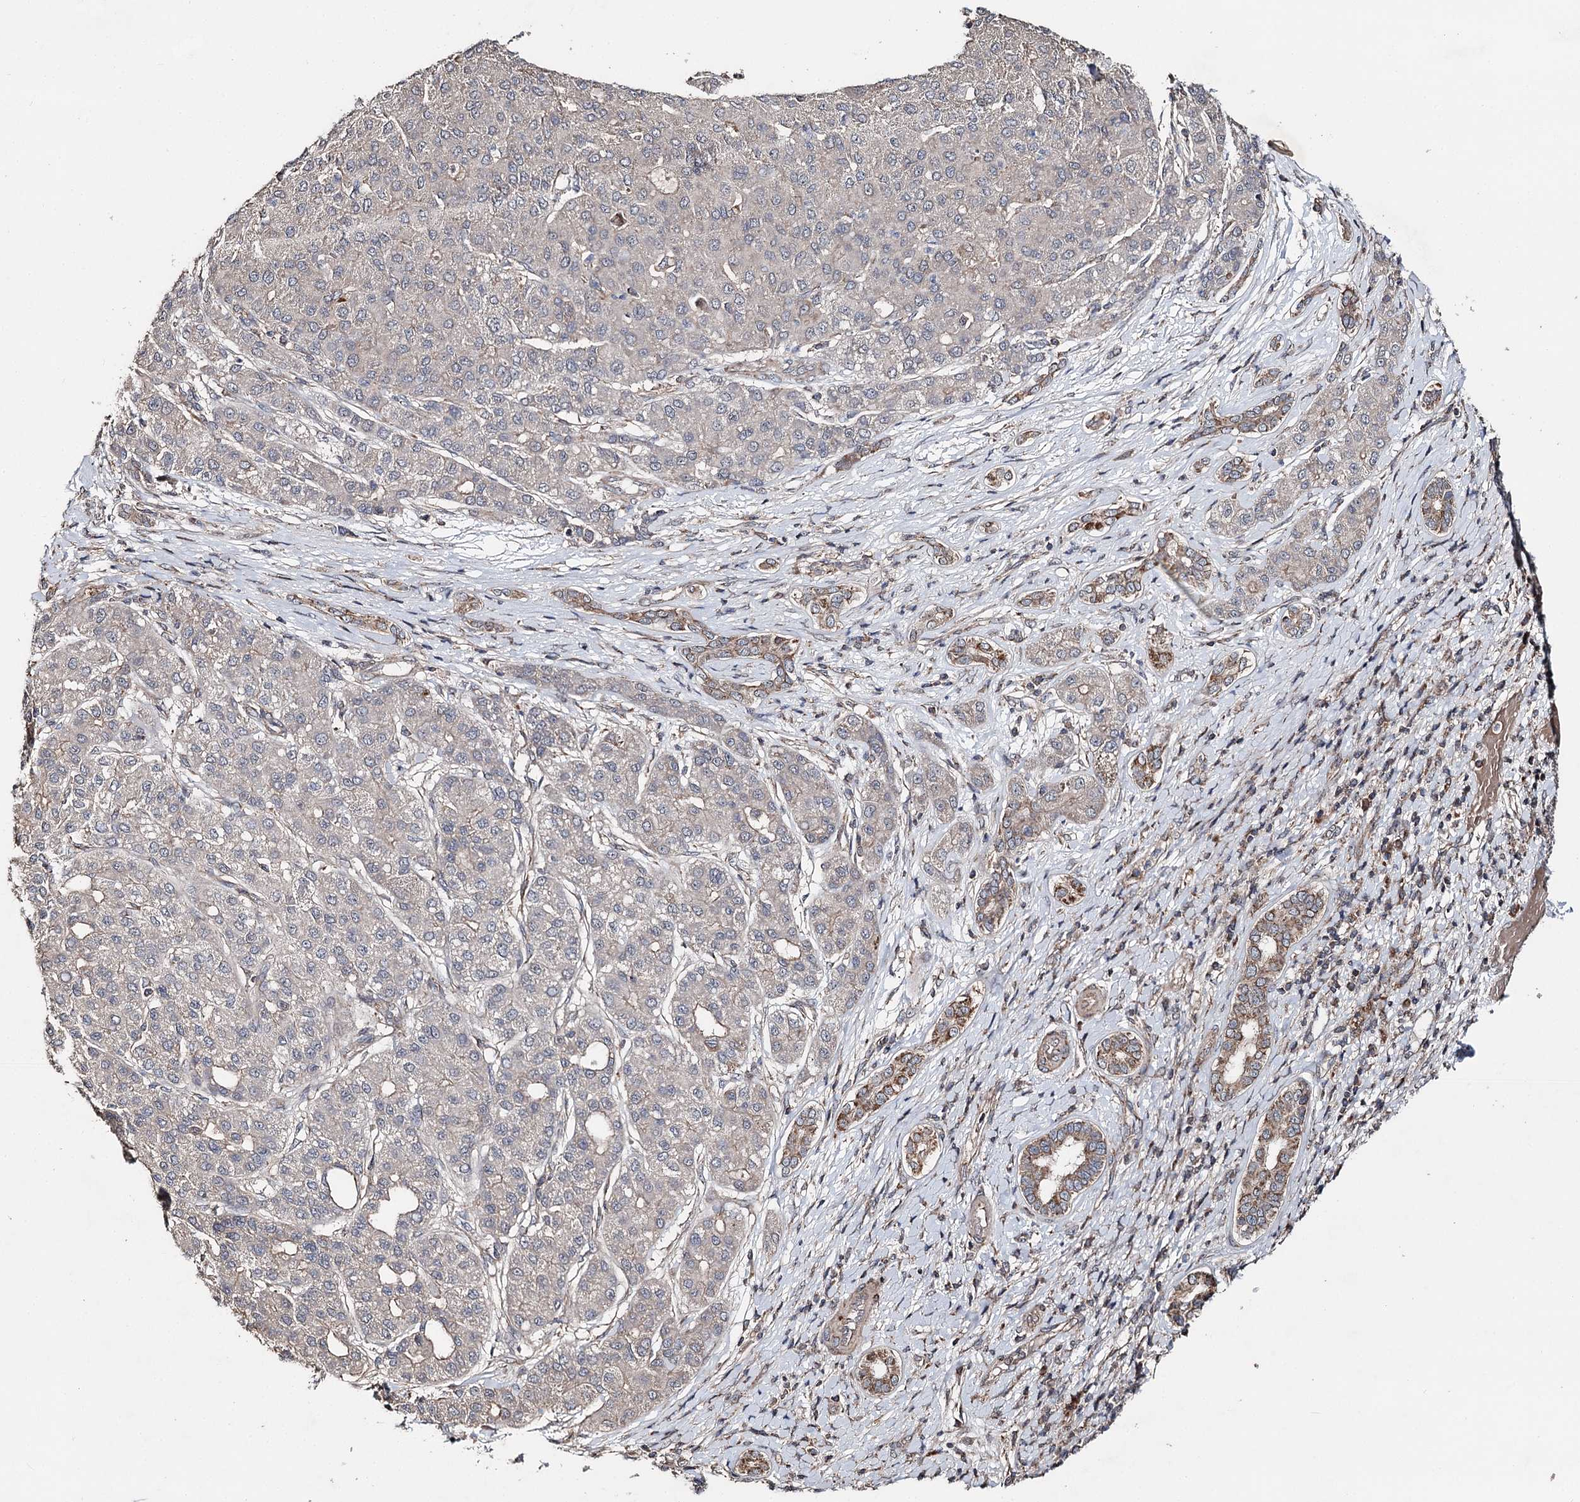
{"staining": {"intensity": "negative", "quantity": "none", "location": "none"}, "tissue": "liver cancer", "cell_type": "Tumor cells", "image_type": "cancer", "snomed": [{"axis": "morphology", "description": "Carcinoma, Hepatocellular, NOS"}, {"axis": "topography", "description": "Liver"}], "caption": "Liver cancer was stained to show a protein in brown. There is no significant positivity in tumor cells.", "gene": "MINDY3", "patient": {"sex": "male", "age": 65}}